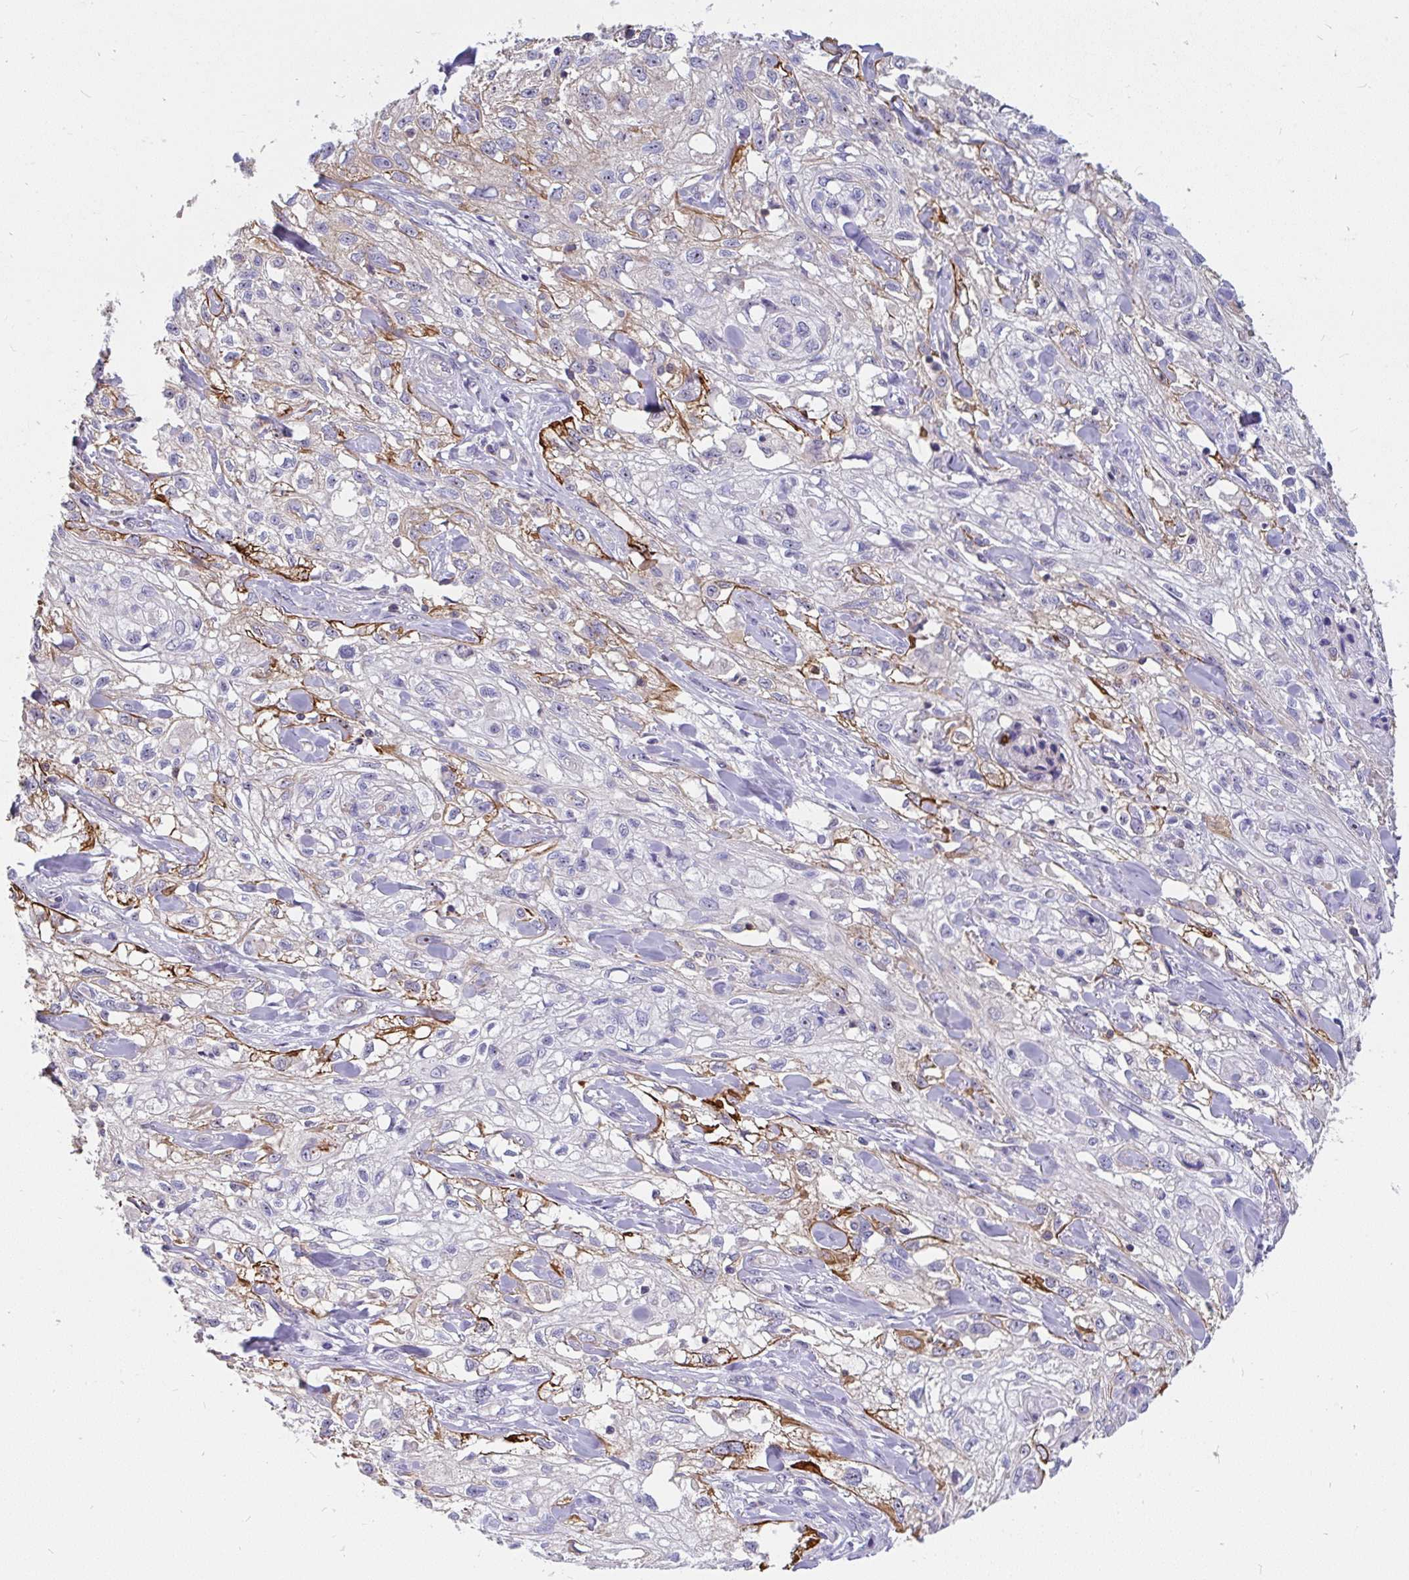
{"staining": {"intensity": "strong", "quantity": "<25%", "location": "cytoplasmic/membranous"}, "tissue": "skin cancer", "cell_type": "Tumor cells", "image_type": "cancer", "snomed": [{"axis": "morphology", "description": "Squamous cell carcinoma, NOS"}, {"axis": "topography", "description": "Skin"}, {"axis": "topography", "description": "Vulva"}], "caption": "High-magnification brightfield microscopy of skin squamous cell carcinoma stained with DAB (brown) and counterstained with hematoxylin (blue). tumor cells exhibit strong cytoplasmic/membranous expression is seen in approximately<25% of cells.", "gene": "LRRC26", "patient": {"sex": "female", "age": 86}}